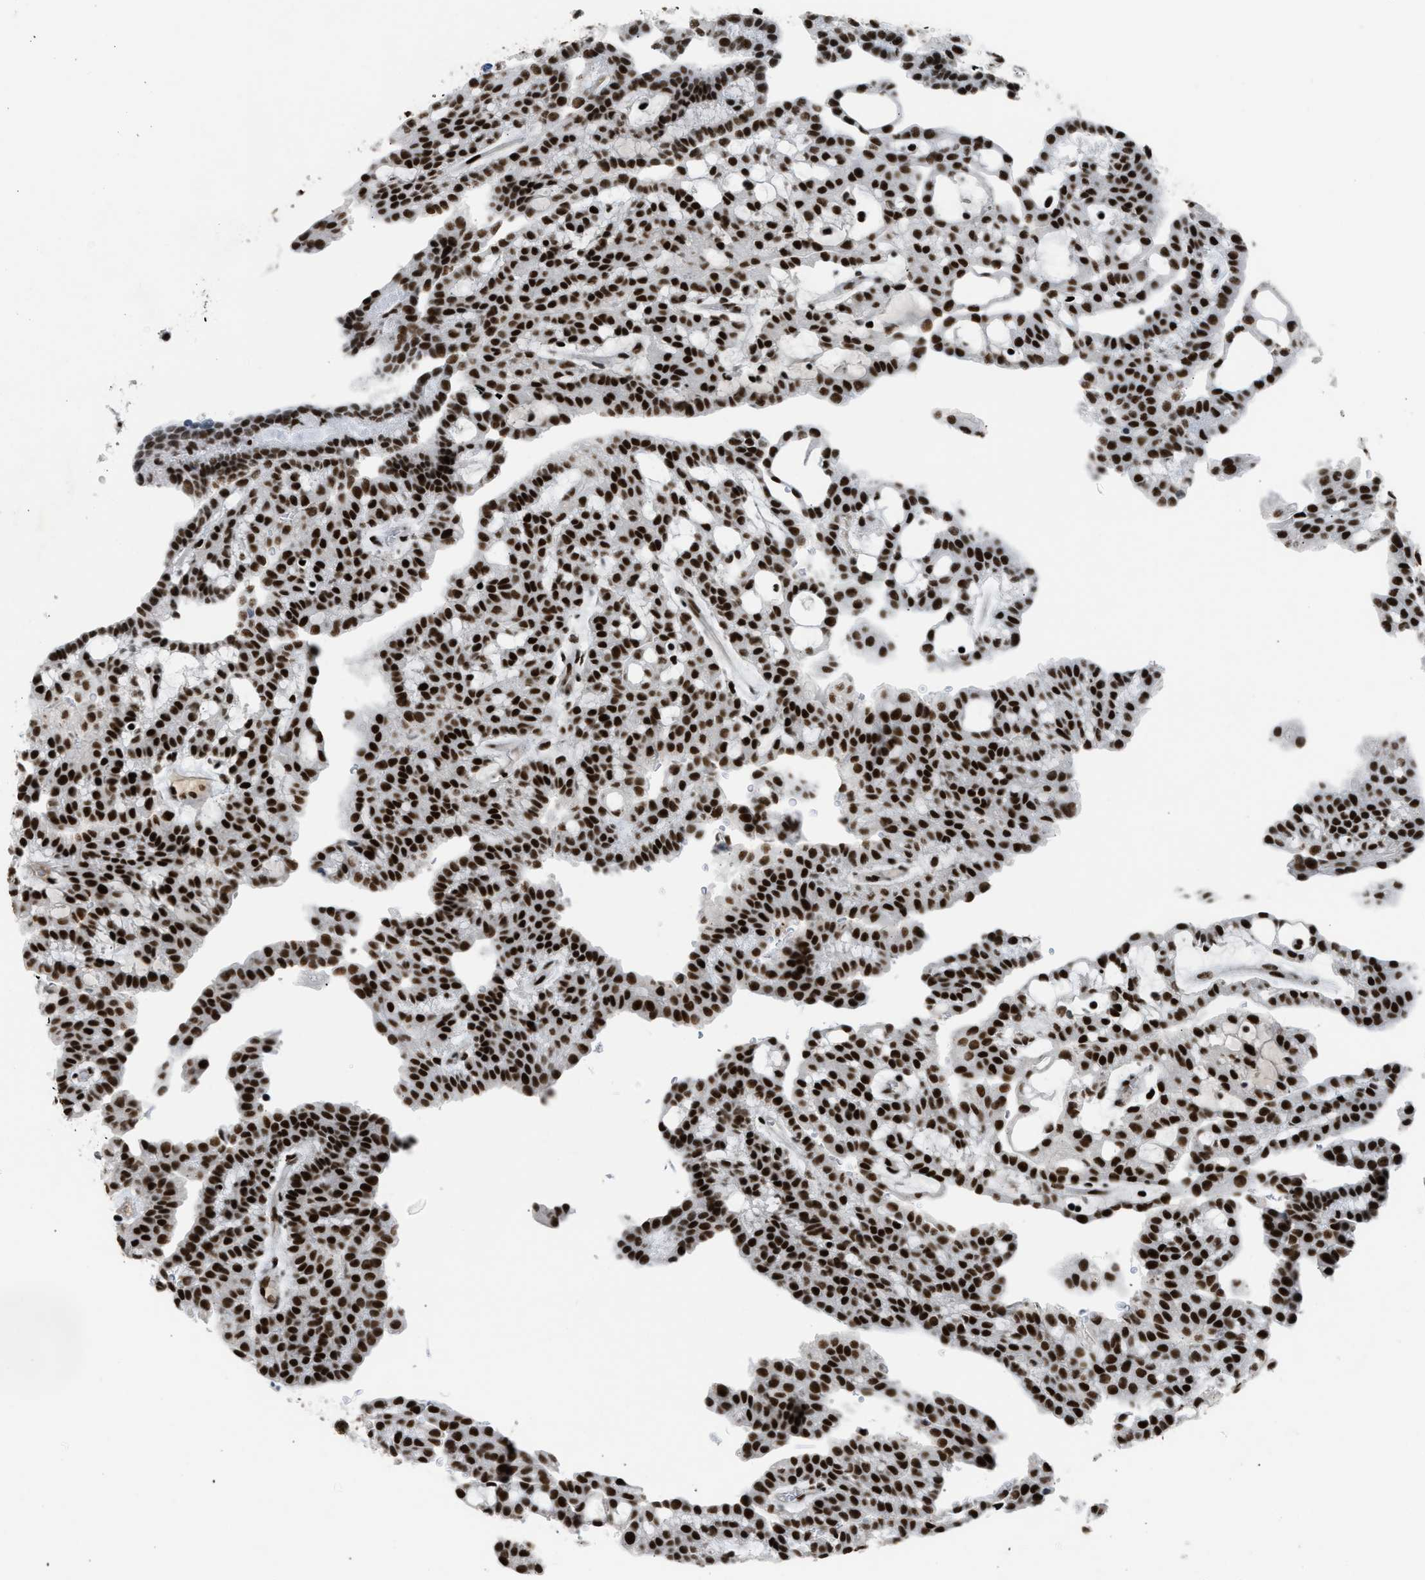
{"staining": {"intensity": "strong", "quantity": ">75%", "location": "nuclear"}, "tissue": "renal cancer", "cell_type": "Tumor cells", "image_type": "cancer", "snomed": [{"axis": "morphology", "description": "Adenocarcinoma, NOS"}, {"axis": "topography", "description": "Kidney"}], "caption": "Immunohistochemistry (IHC) (DAB (3,3'-diaminobenzidine)) staining of renal cancer (adenocarcinoma) displays strong nuclear protein positivity in about >75% of tumor cells.", "gene": "SCAF4", "patient": {"sex": "male", "age": 63}}